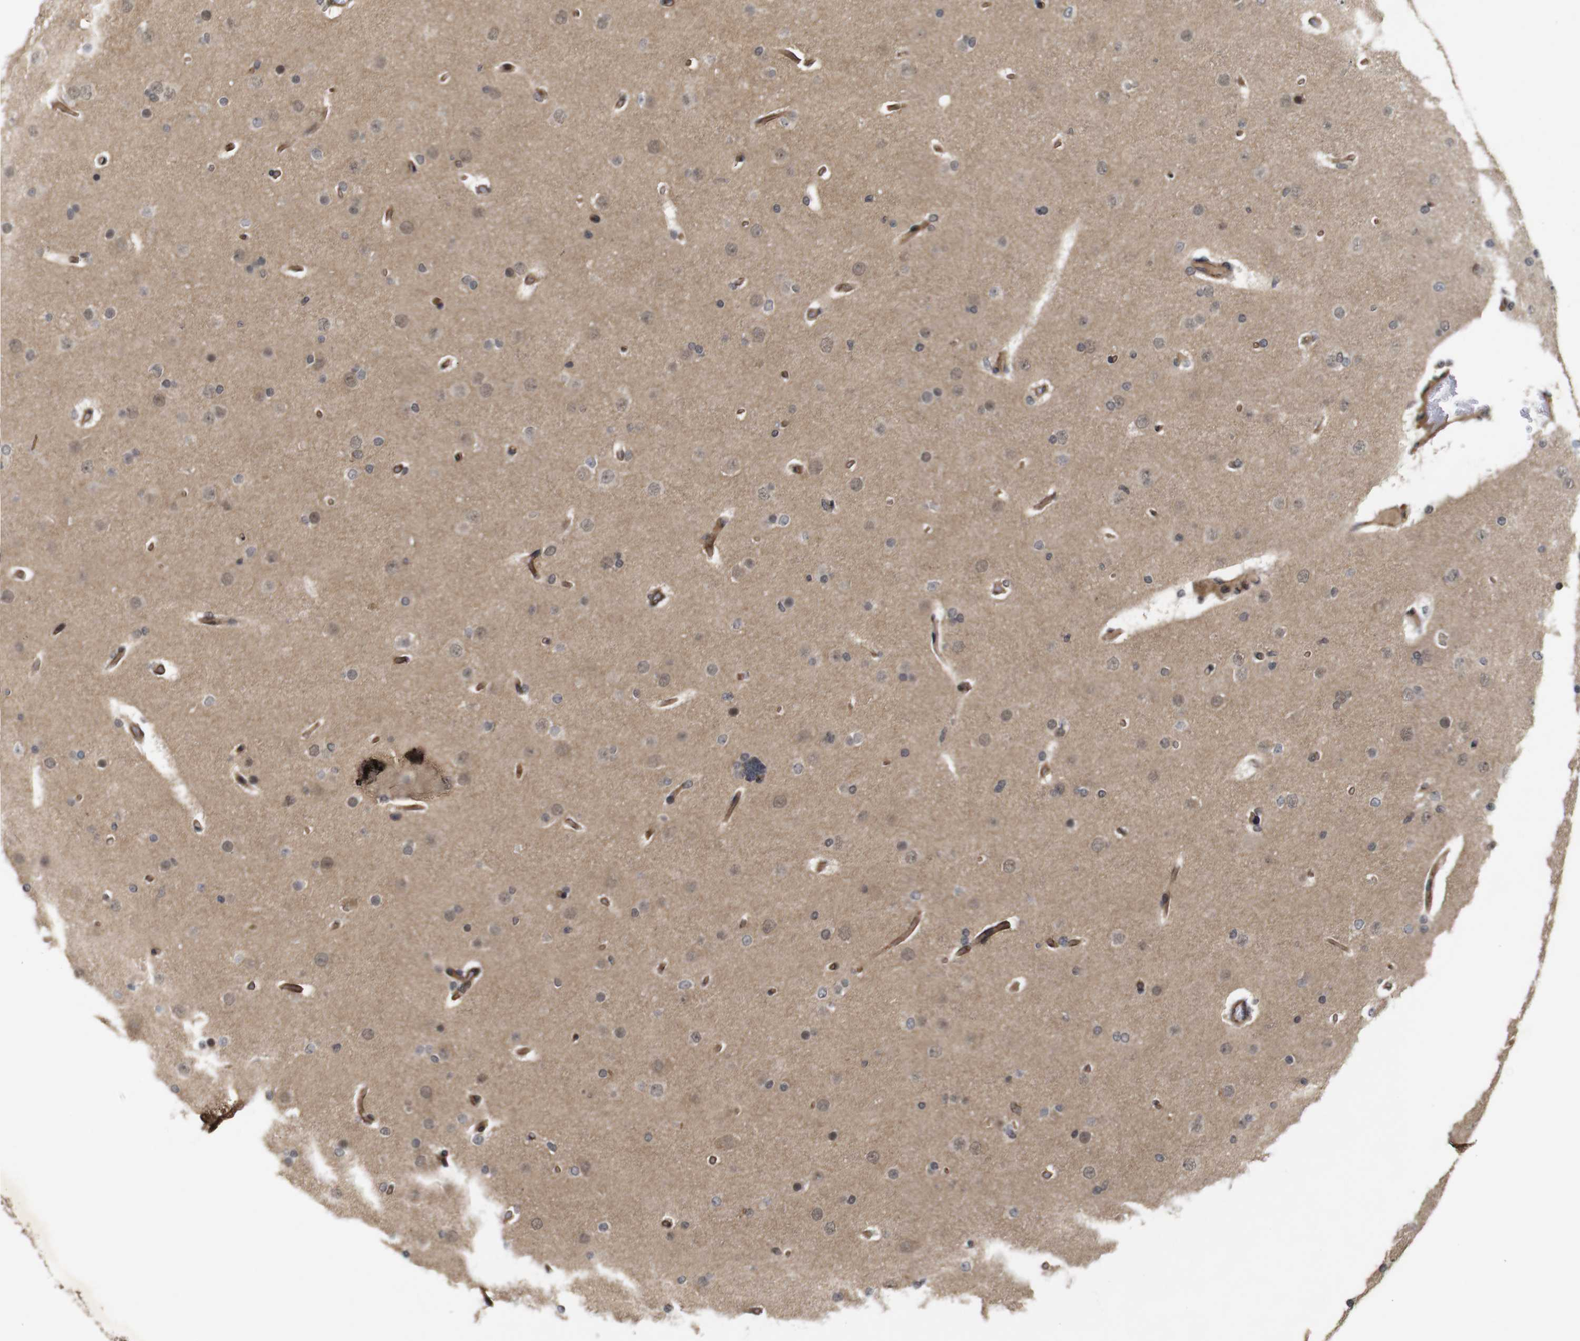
{"staining": {"intensity": "weak", "quantity": "25%-75%", "location": "cytoplasmic/membranous,nuclear"}, "tissue": "glioma", "cell_type": "Tumor cells", "image_type": "cancer", "snomed": [{"axis": "morphology", "description": "Glioma, malignant, High grade"}, {"axis": "topography", "description": "Cerebral cortex"}], "caption": "This image demonstrates IHC staining of high-grade glioma (malignant), with low weak cytoplasmic/membranous and nuclear expression in approximately 25%-75% of tumor cells.", "gene": "NANOS1", "patient": {"sex": "female", "age": 36}}